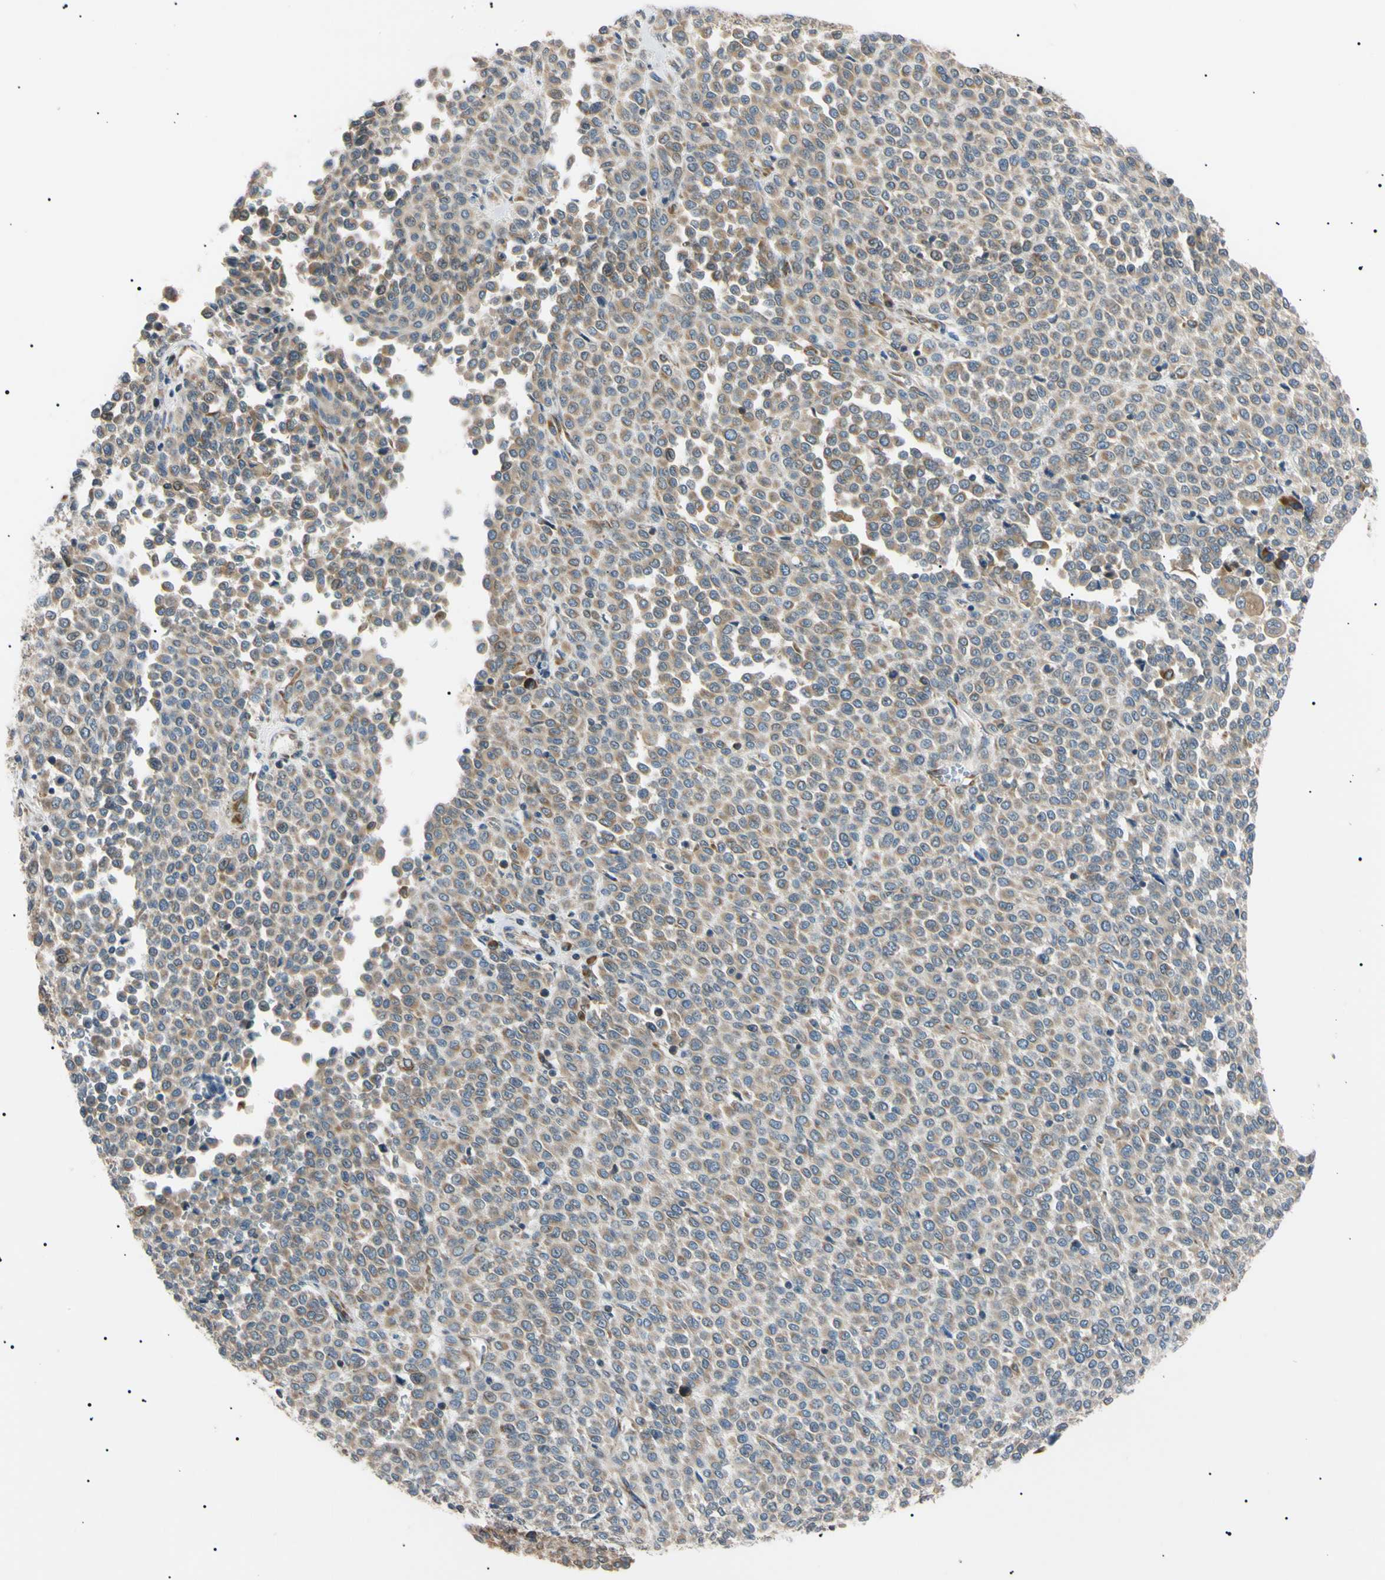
{"staining": {"intensity": "weak", "quantity": ">75%", "location": "cytoplasmic/membranous"}, "tissue": "melanoma", "cell_type": "Tumor cells", "image_type": "cancer", "snomed": [{"axis": "morphology", "description": "Malignant melanoma, Metastatic site"}, {"axis": "topography", "description": "Pancreas"}], "caption": "Immunohistochemistry histopathology image of malignant melanoma (metastatic site) stained for a protein (brown), which demonstrates low levels of weak cytoplasmic/membranous positivity in about >75% of tumor cells.", "gene": "VAPA", "patient": {"sex": "female", "age": 30}}